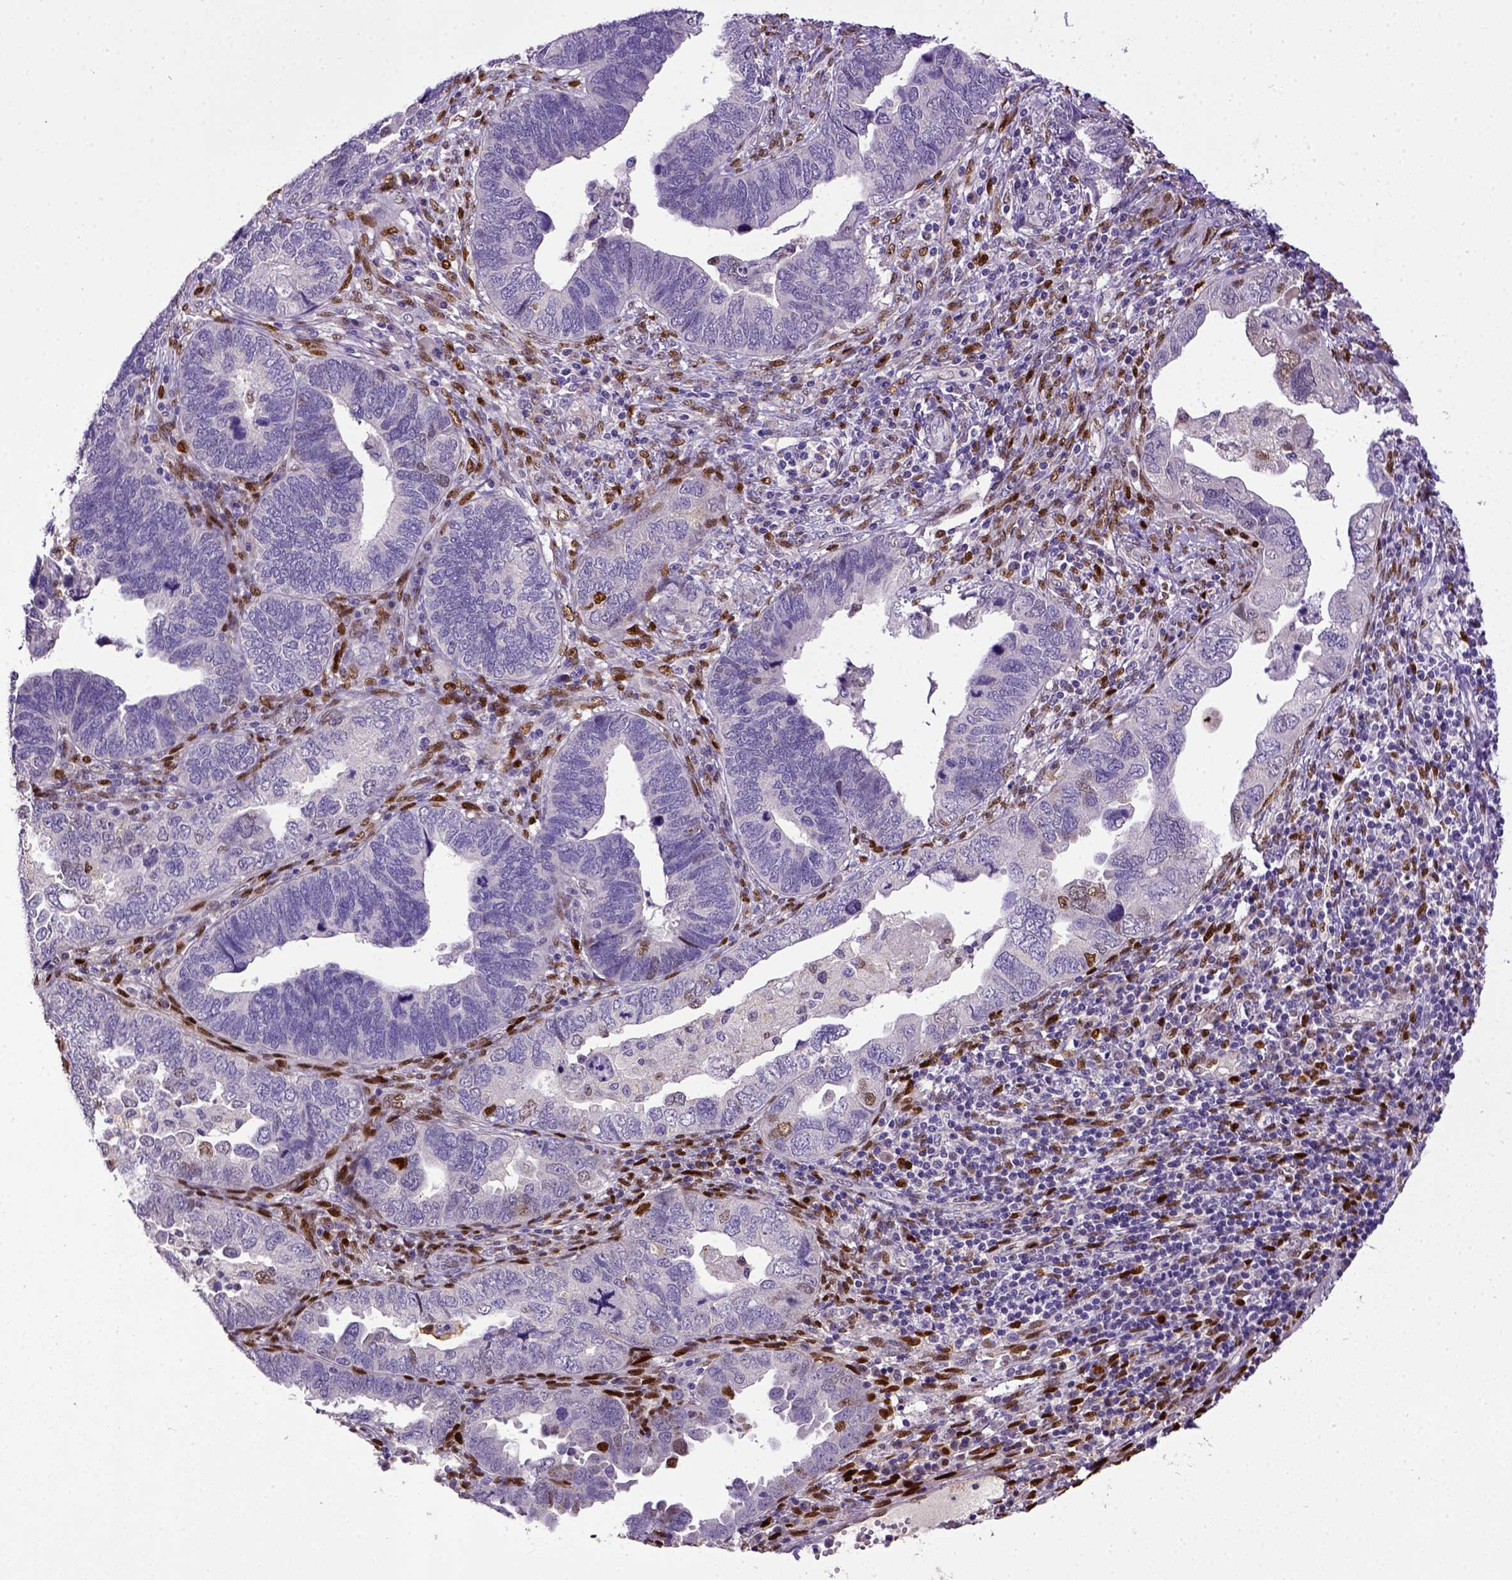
{"staining": {"intensity": "negative", "quantity": "none", "location": "none"}, "tissue": "endometrial cancer", "cell_type": "Tumor cells", "image_type": "cancer", "snomed": [{"axis": "morphology", "description": "Adenocarcinoma, NOS"}, {"axis": "topography", "description": "Endometrium"}], "caption": "IHC image of human endometrial cancer stained for a protein (brown), which reveals no positivity in tumor cells.", "gene": "CDKN1A", "patient": {"sex": "female", "age": 79}}